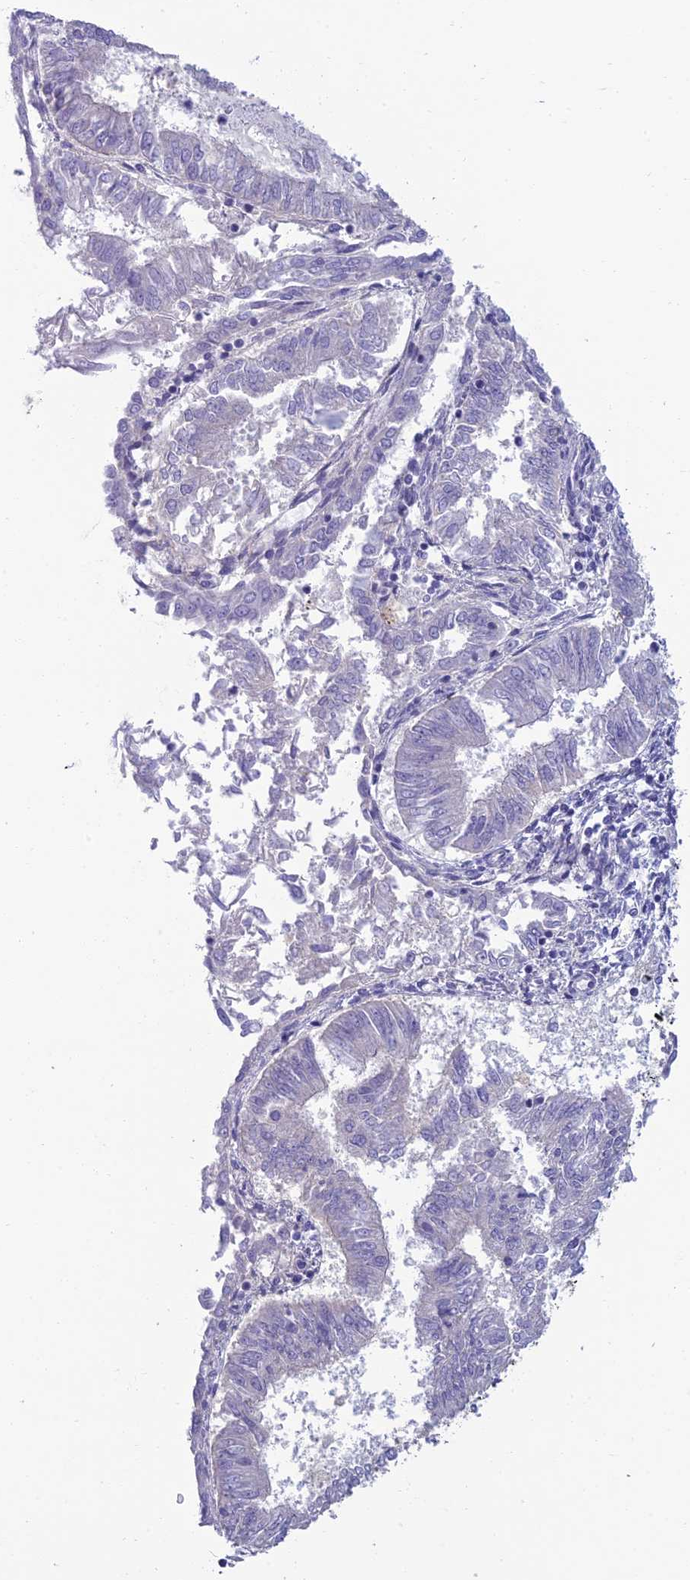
{"staining": {"intensity": "negative", "quantity": "none", "location": "none"}, "tissue": "endometrial cancer", "cell_type": "Tumor cells", "image_type": "cancer", "snomed": [{"axis": "morphology", "description": "Adenocarcinoma, NOS"}, {"axis": "topography", "description": "Endometrium"}], "caption": "This is an immunohistochemistry image of adenocarcinoma (endometrial). There is no staining in tumor cells.", "gene": "NEURL1", "patient": {"sex": "female", "age": 58}}